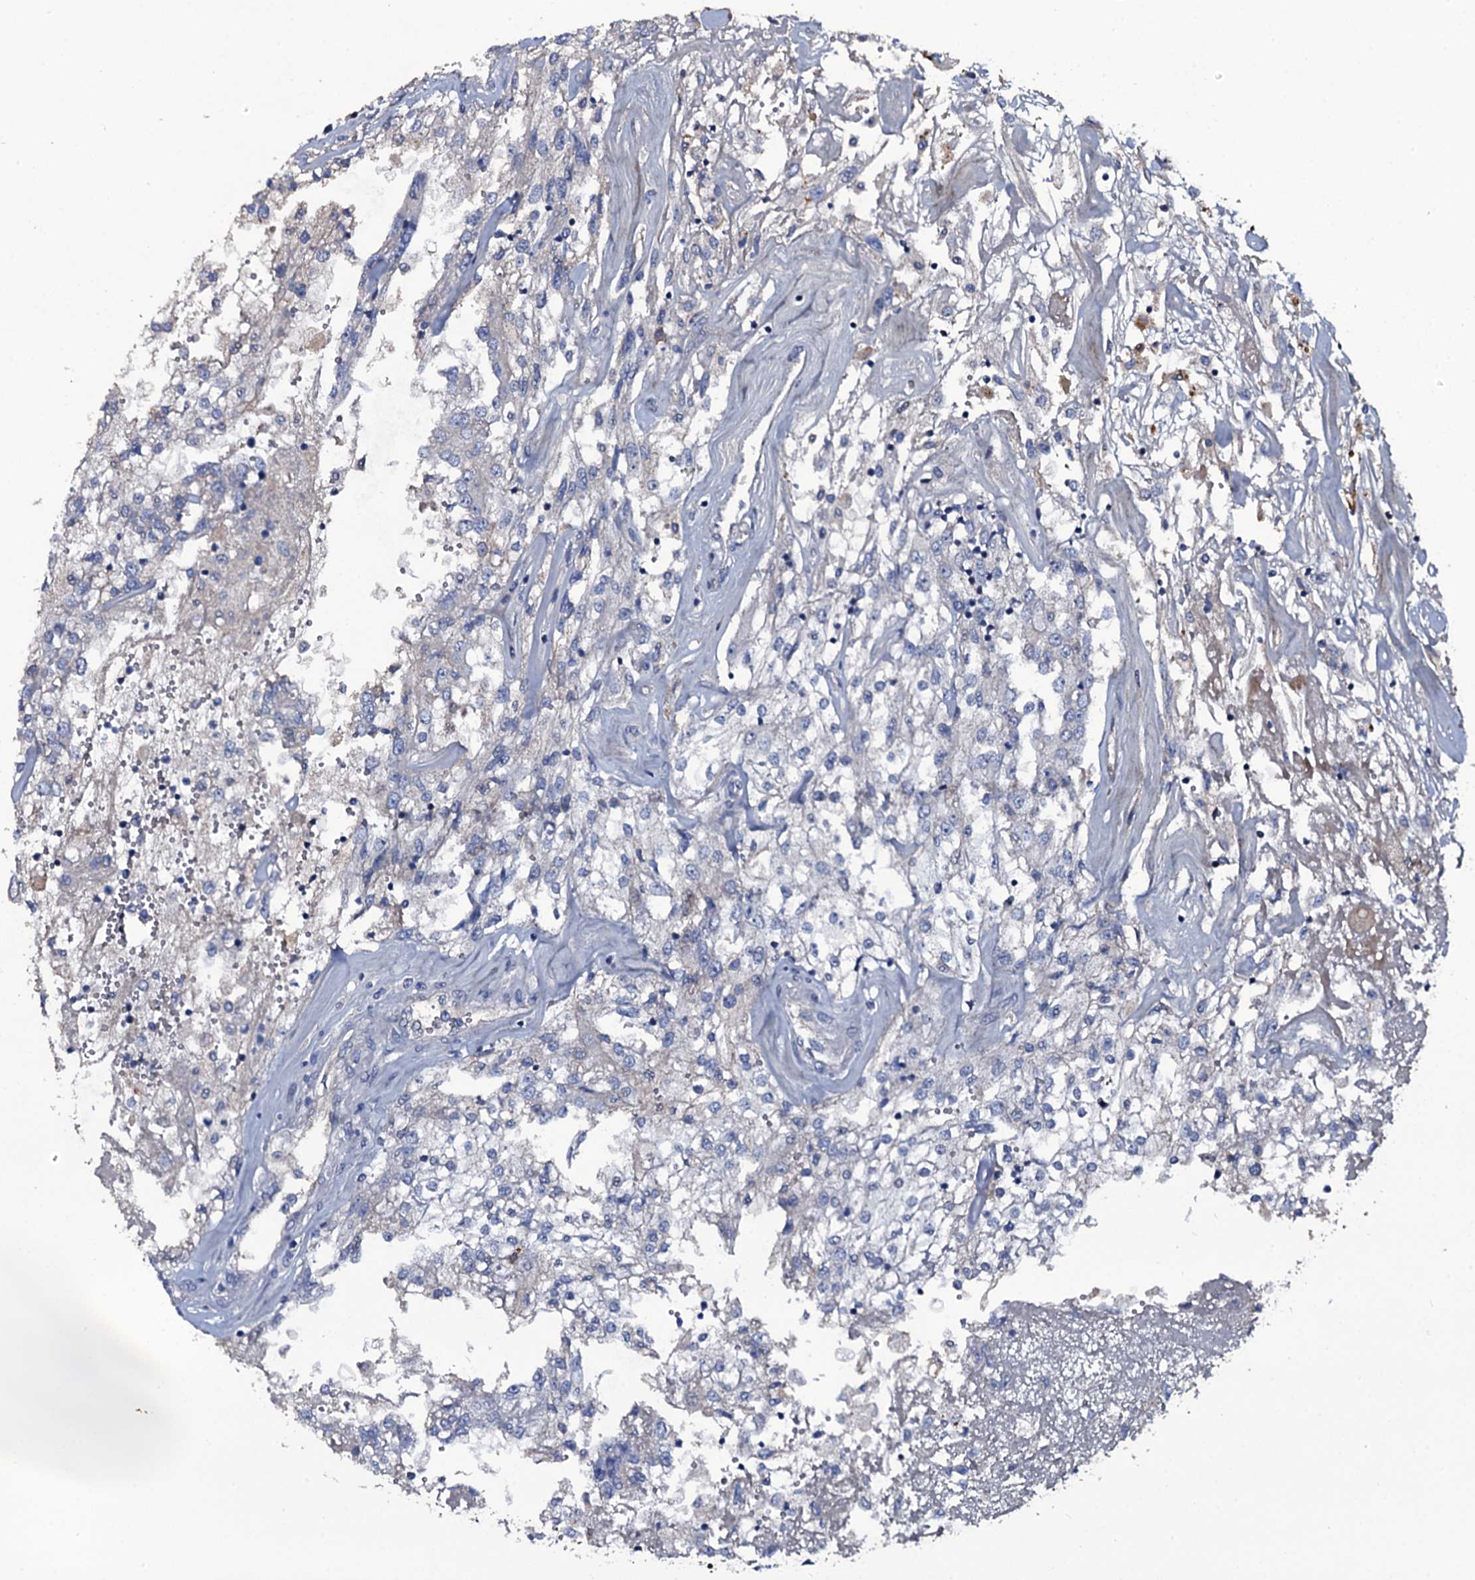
{"staining": {"intensity": "negative", "quantity": "none", "location": "none"}, "tissue": "renal cancer", "cell_type": "Tumor cells", "image_type": "cancer", "snomed": [{"axis": "morphology", "description": "Adenocarcinoma, NOS"}, {"axis": "topography", "description": "Kidney"}], "caption": "This is an immunohistochemistry micrograph of renal cancer. There is no staining in tumor cells.", "gene": "LYG2", "patient": {"sex": "female", "age": 52}}